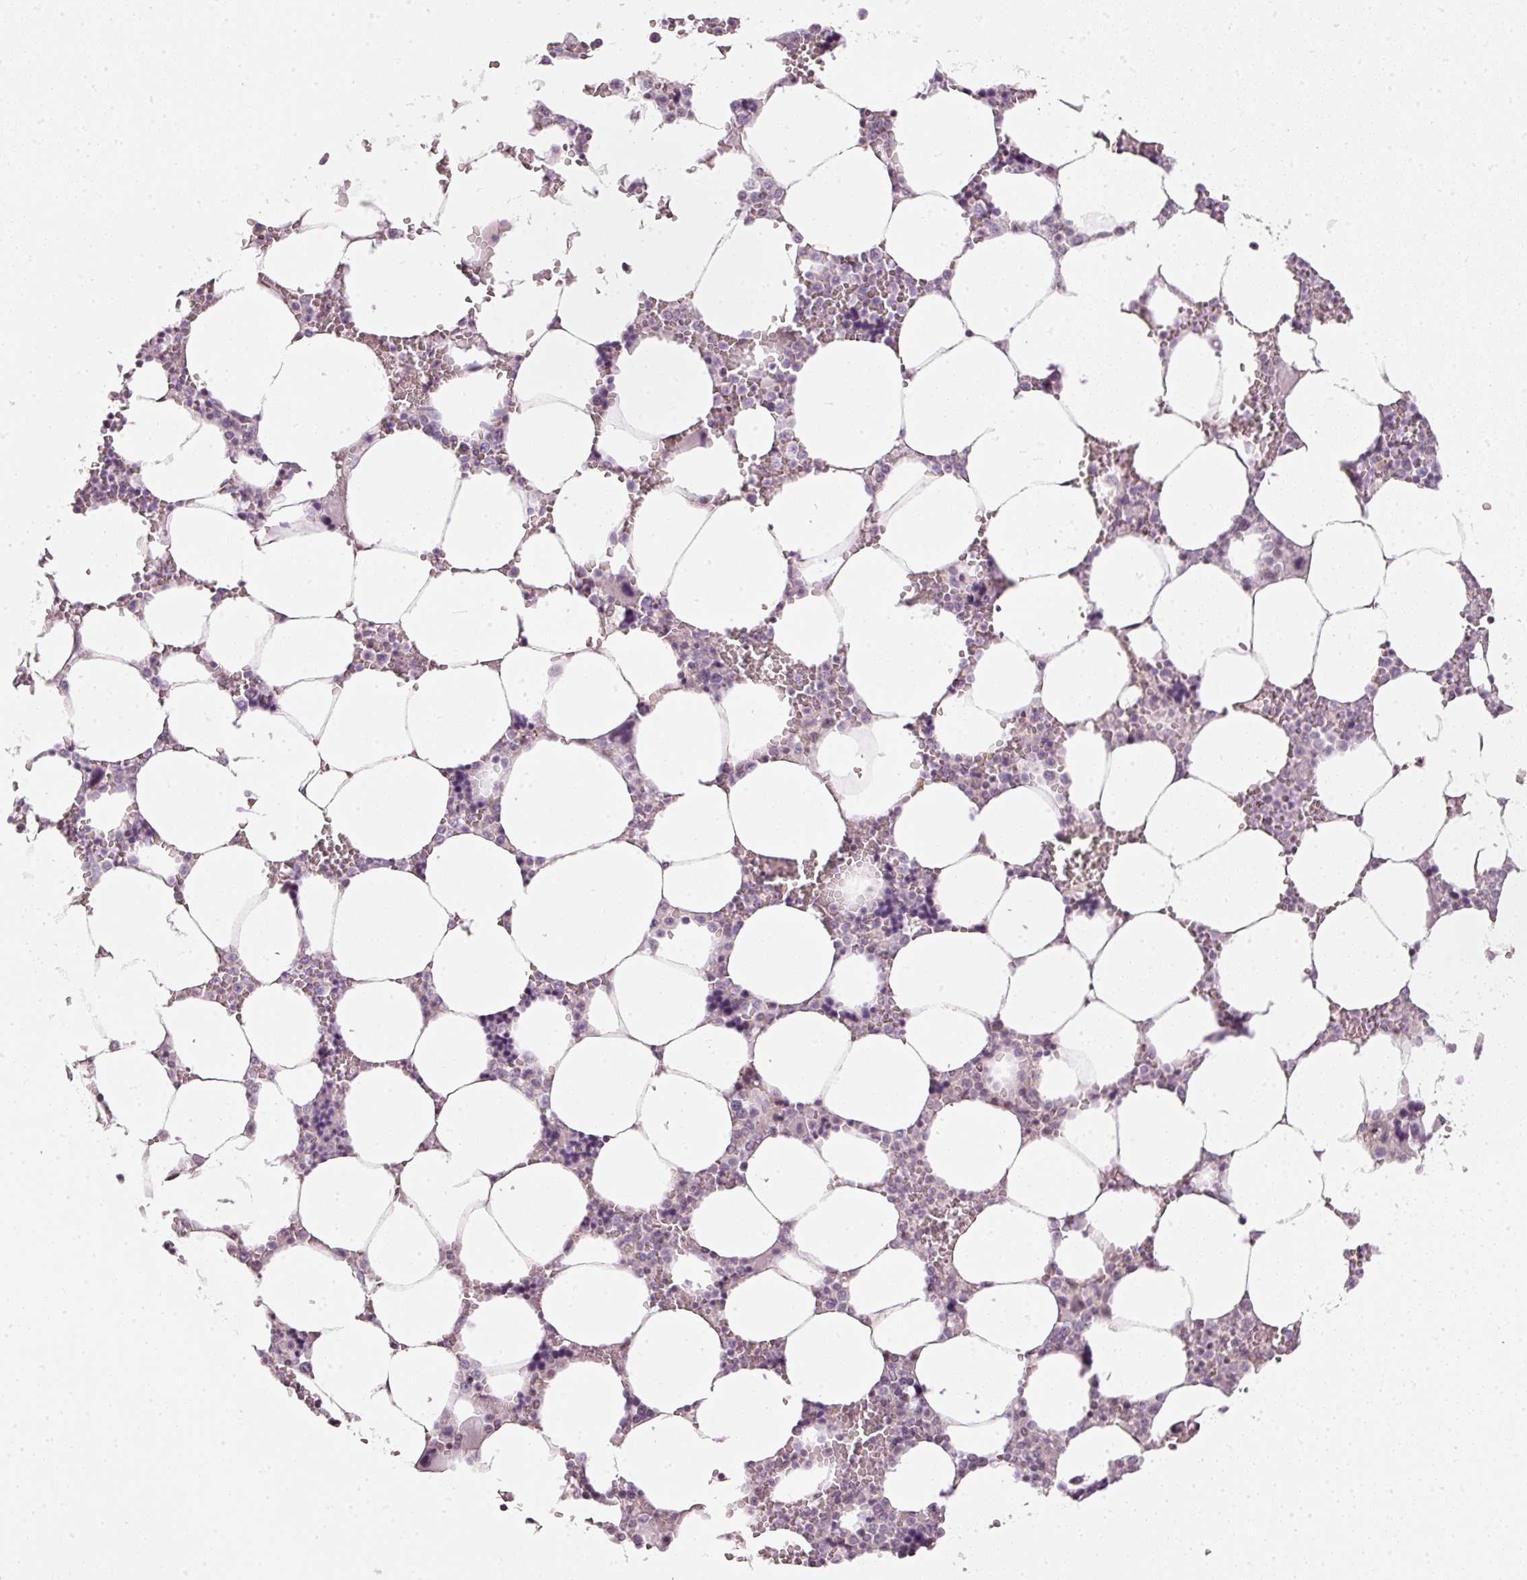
{"staining": {"intensity": "weak", "quantity": "<25%", "location": "nuclear"}, "tissue": "bone marrow", "cell_type": "Hematopoietic cells", "image_type": "normal", "snomed": [{"axis": "morphology", "description": "Normal tissue, NOS"}, {"axis": "topography", "description": "Bone marrow"}], "caption": "A photomicrograph of human bone marrow is negative for staining in hematopoietic cells. (Brightfield microscopy of DAB immunohistochemistry (IHC) at high magnification).", "gene": "NRDE2", "patient": {"sex": "male", "age": 64}}